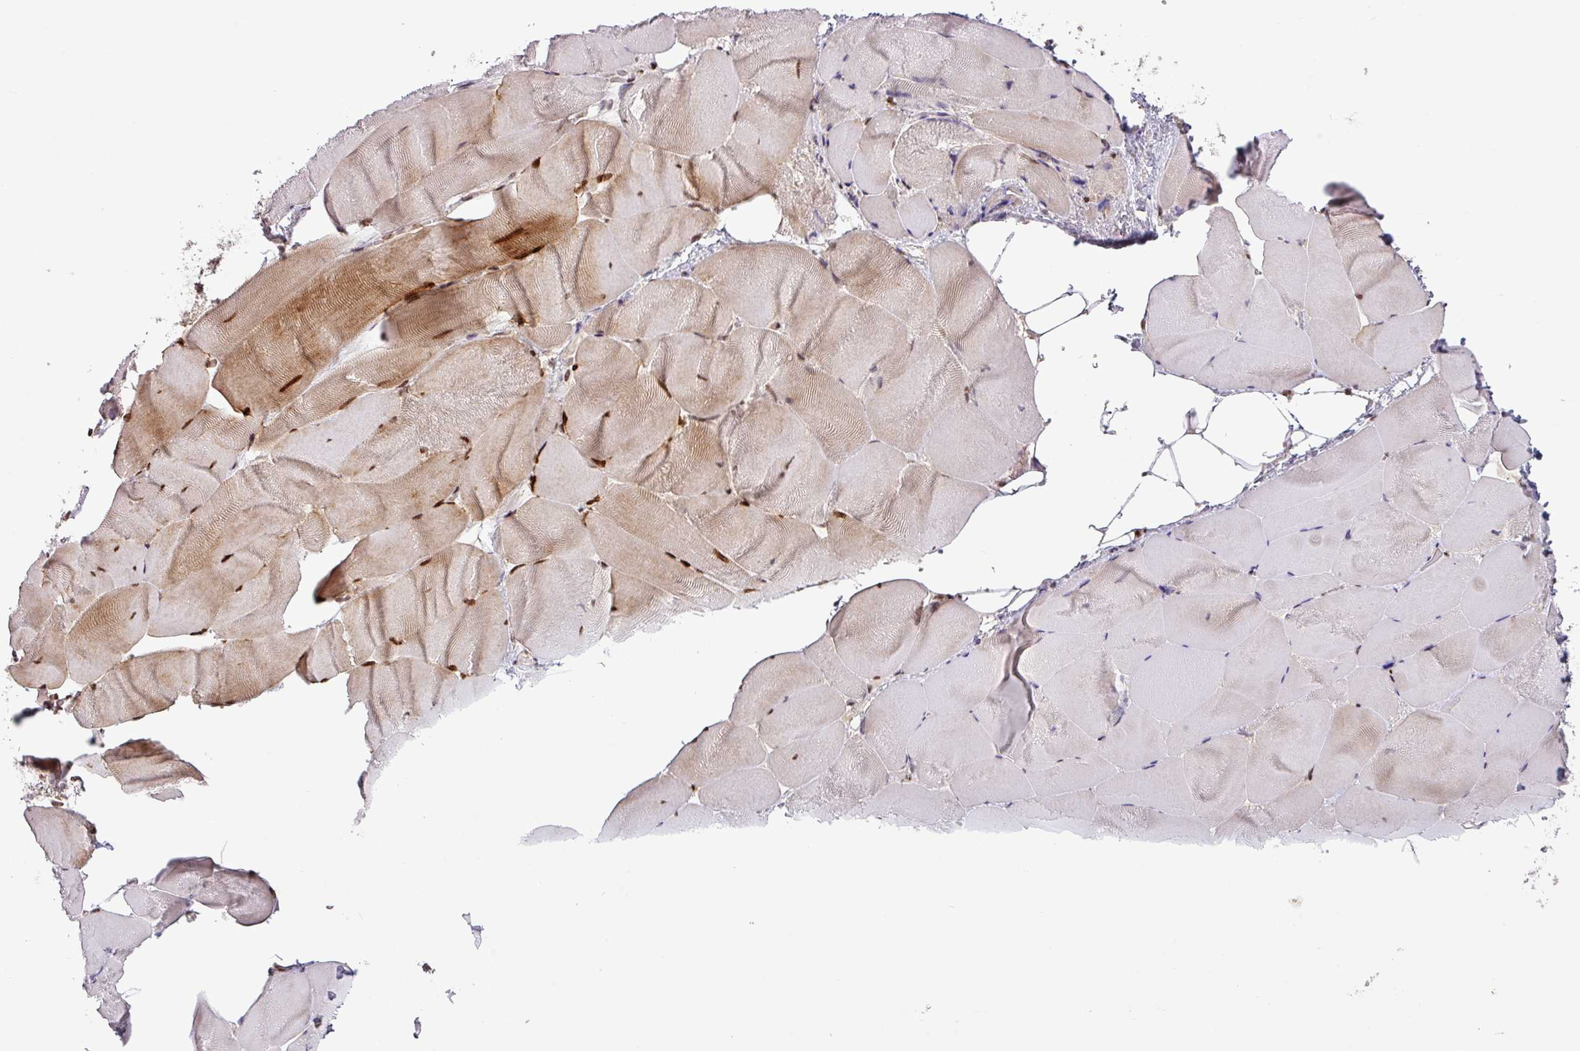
{"staining": {"intensity": "strong", "quantity": ">75%", "location": "nuclear"}, "tissue": "skeletal muscle", "cell_type": "Myocytes", "image_type": "normal", "snomed": [{"axis": "morphology", "description": "Normal tissue, NOS"}, {"axis": "topography", "description": "Skeletal muscle"}], "caption": "Benign skeletal muscle was stained to show a protein in brown. There is high levels of strong nuclear positivity in approximately >75% of myocytes. (Brightfield microscopy of DAB IHC at high magnification).", "gene": "SRSF2", "patient": {"sex": "female", "age": 64}}